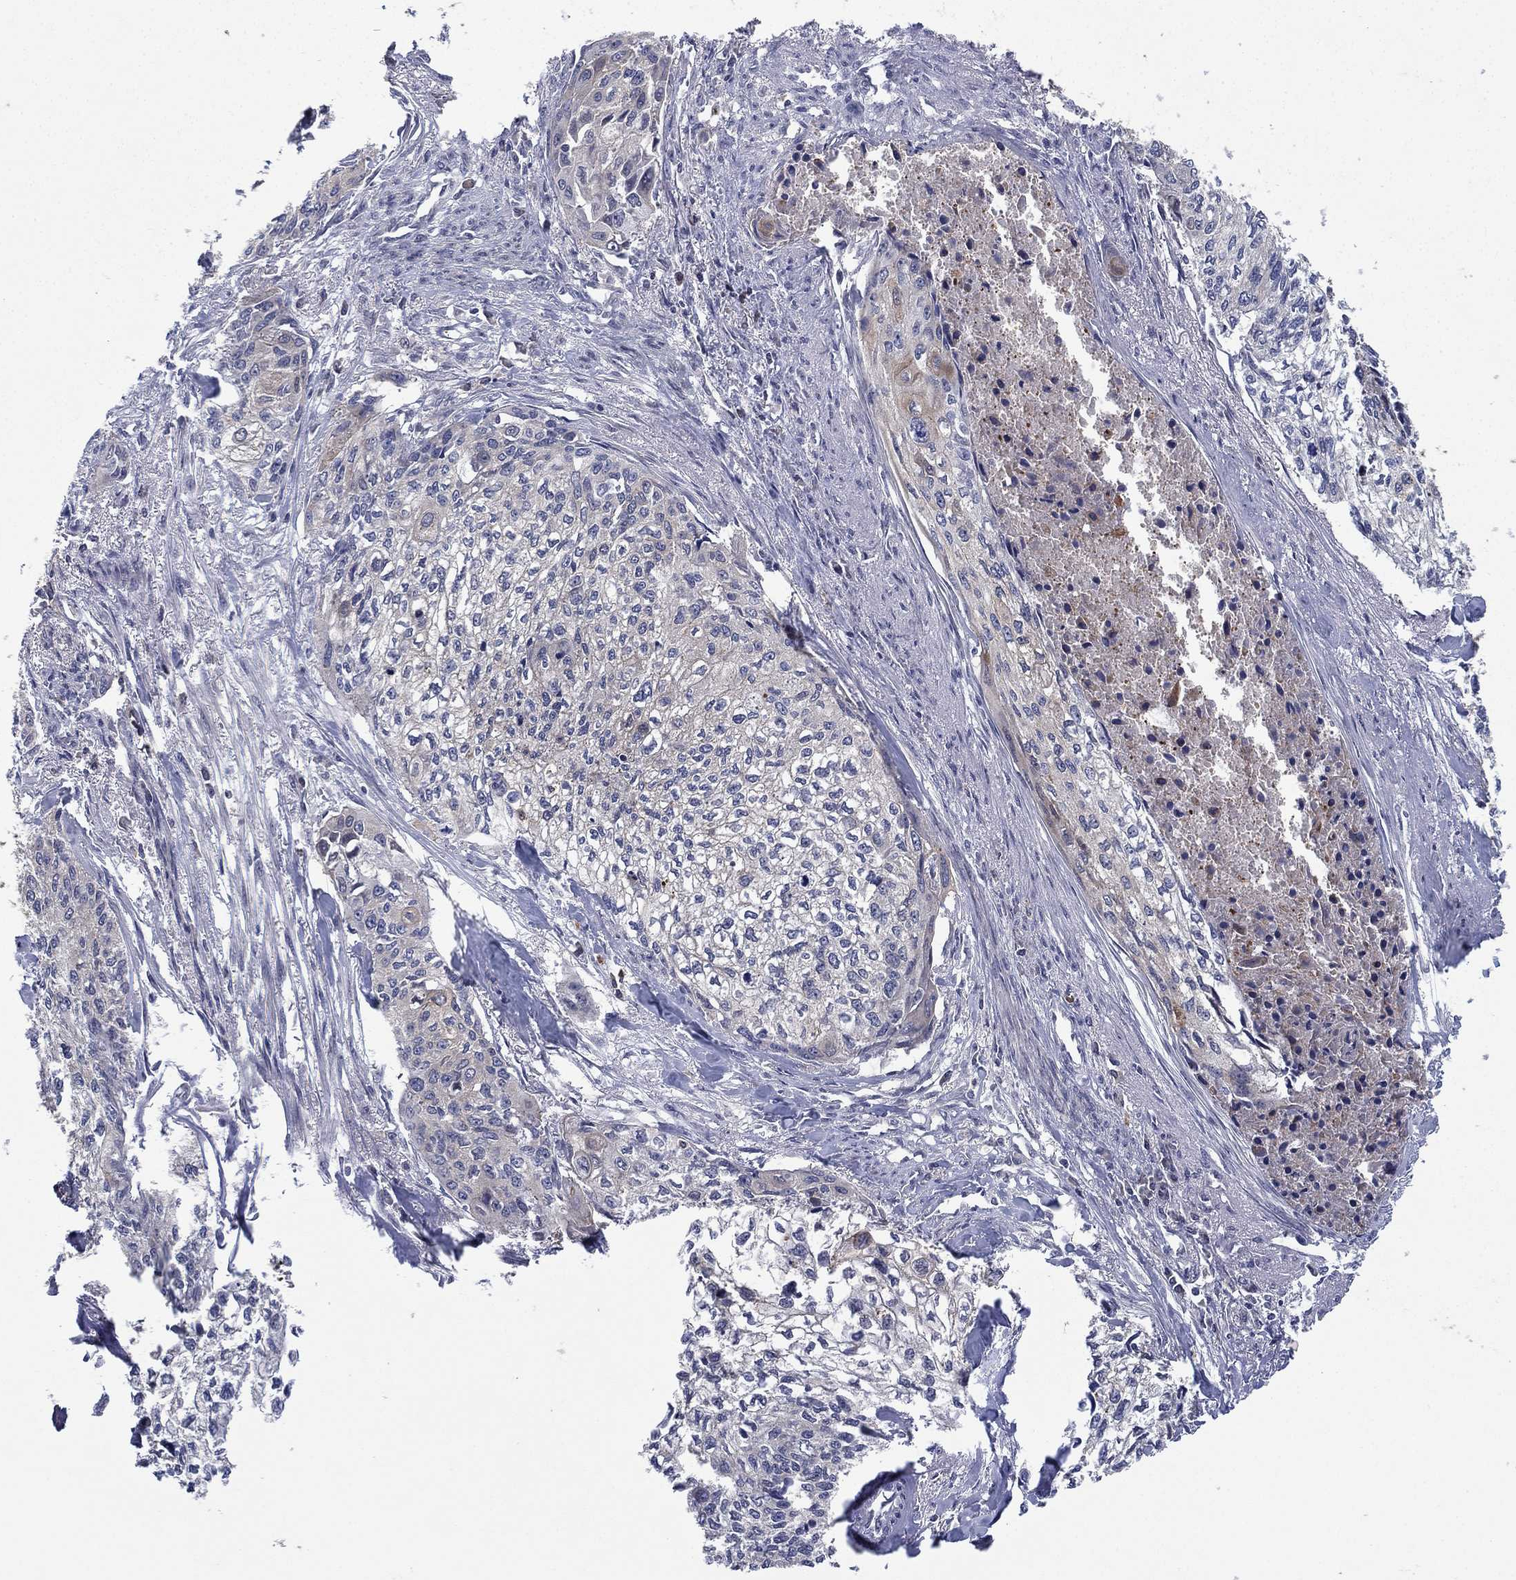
{"staining": {"intensity": "negative", "quantity": "none", "location": "none"}, "tissue": "cervical cancer", "cell_type": "Tumor cells", "image_type": "cancer", "snomed": [{"axis": "morphology", "description": "Squamous cell carcinoma, NOS"}, {"axis": "topography", "description": "Cervix"}], "caption": "Human squamous cell carcinoma (cervical) stained for a protein using immunohistochemistry (IHC) exhibits no expression in tumor cells.", "gene": "MPP7", "patient": {"sex": "female", "age": 58}}